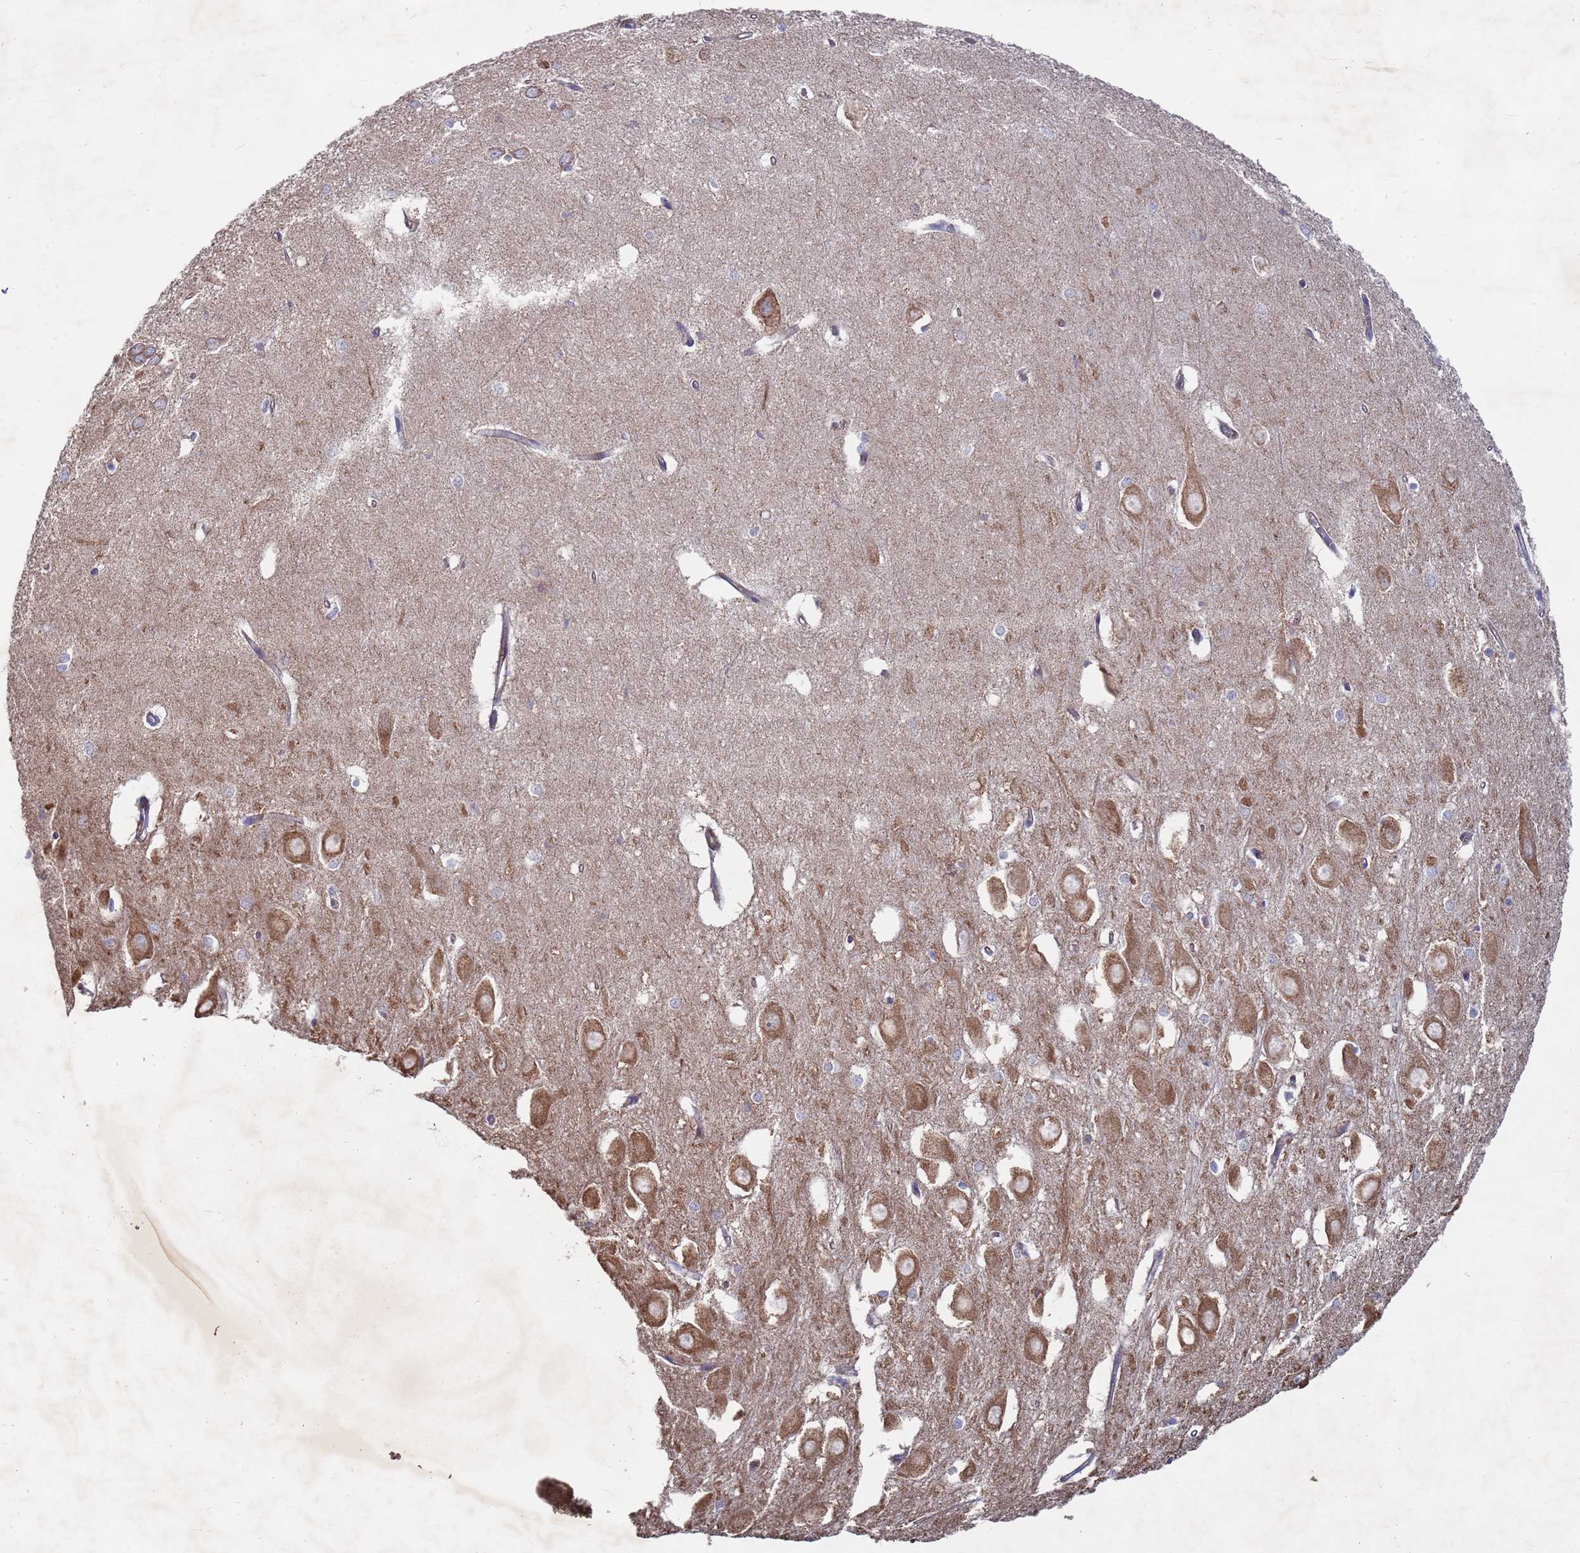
{"staining": {"intensity": "weak", "quantity": "<25%", "location": "cytoplasmic/membranous"}, "tissue": "hippocampus", "cell_type": "Glial cells", "image_type": "normal", "snomed": [{"axis": "morphology", "description": "Normal tissue, NOS"}, {"axis": "topography", "description": "Hippocampus"}], "caption": "The image exhibits no significant expression in glial cells of hippocampus.", "gene": "PYCR1", "patient": {"sex": "female", "age": 64}}